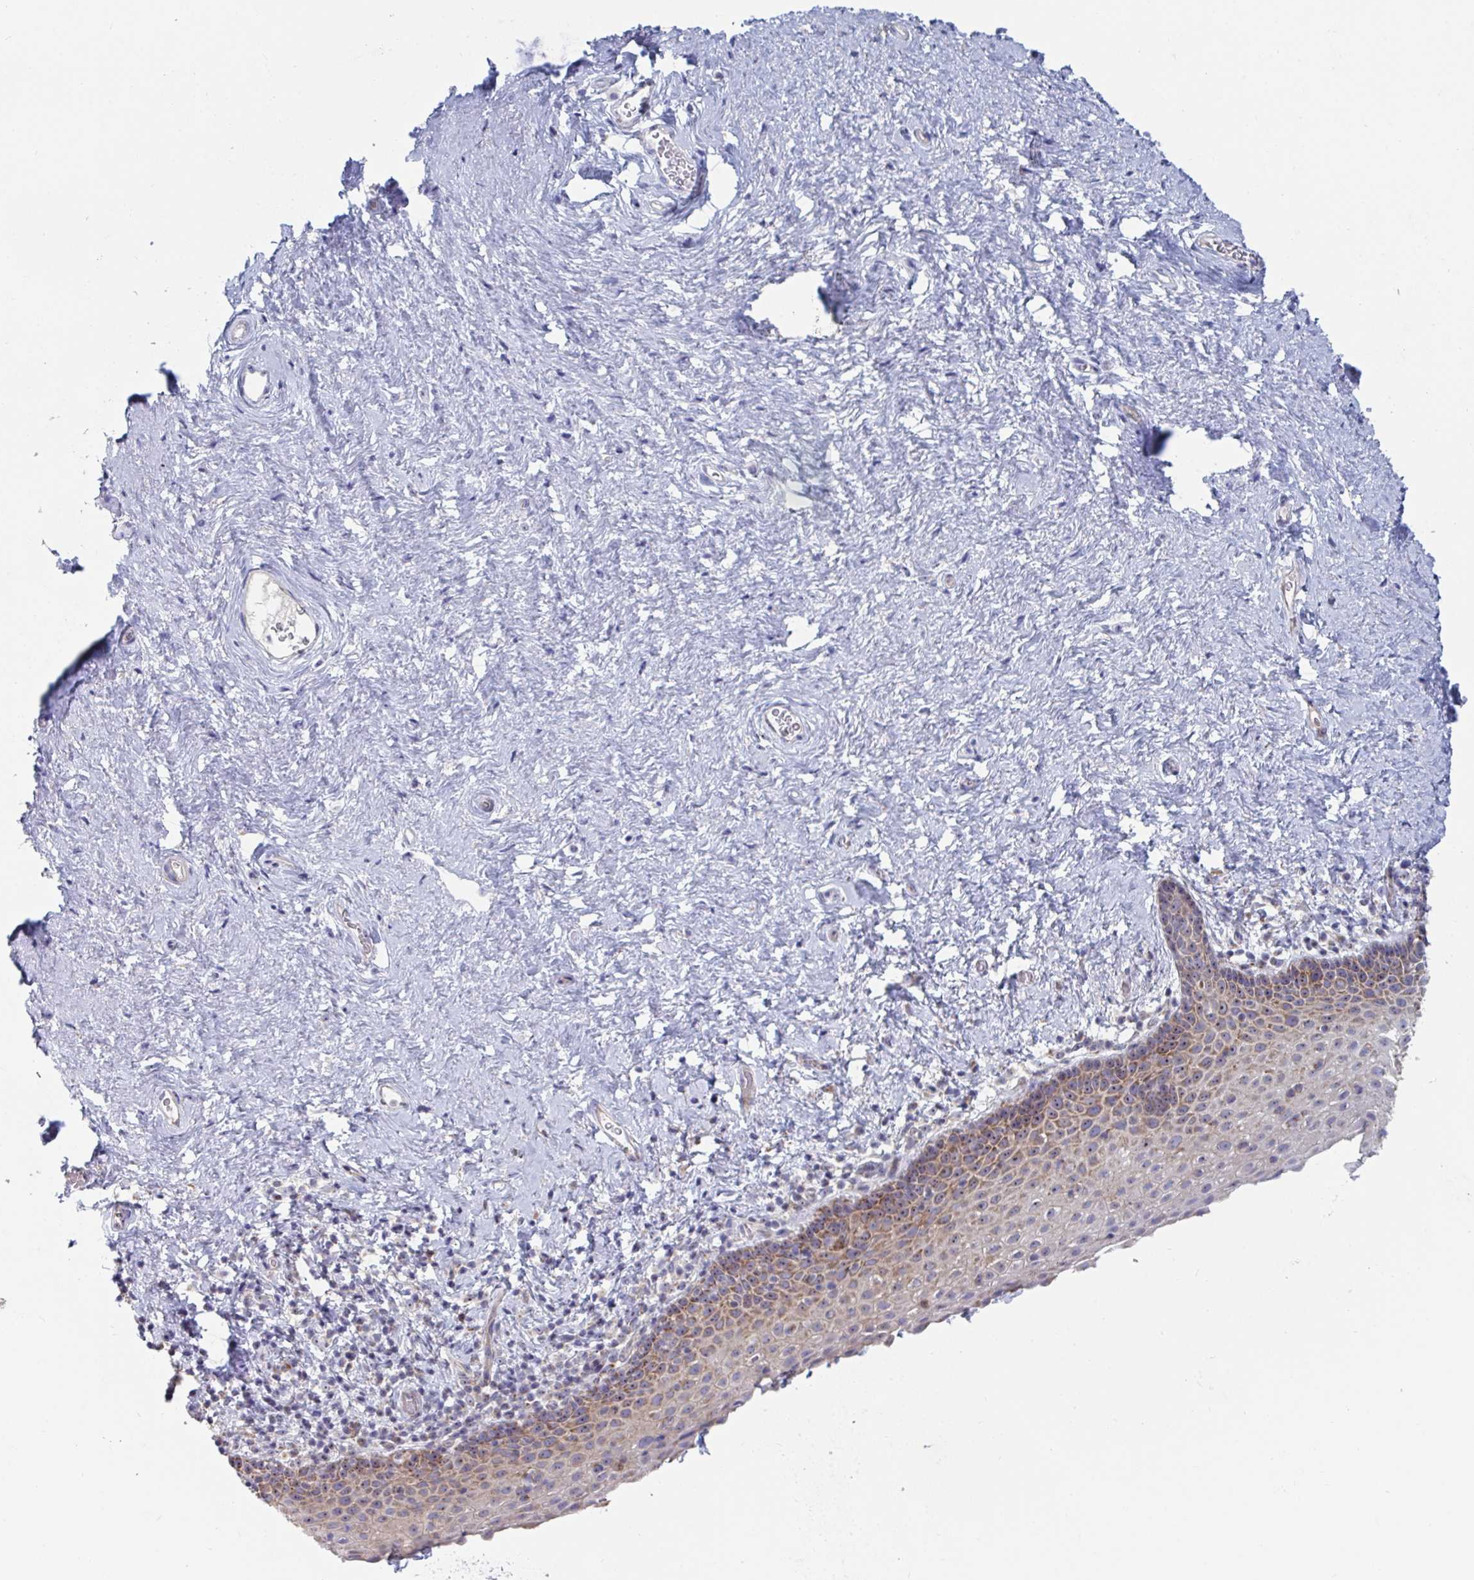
{"staining": {"intensity": "moderate", "quantity": "25%-75%", "location": "cytoplasmic/membranous,nuclear"}, "tissue": "vagina", "cell_type": "Squamous epithelial cells", "image_type": "normal", "snomed": [{"axis": "morphology", "description": "Normal tissue, NOS"}, {"axis": "topography", "description": "Vagina"}], "caption": "A histopathology image showing moderate cytoplasmic/membranous,nuclear positivity in about 25%-75% of squamous epithelial cells in unremarkable vagina, as visualized by brown immunohistochemical staining.", "gene": "MRPL53", "patient": {"sex": "female", "age": 61}}